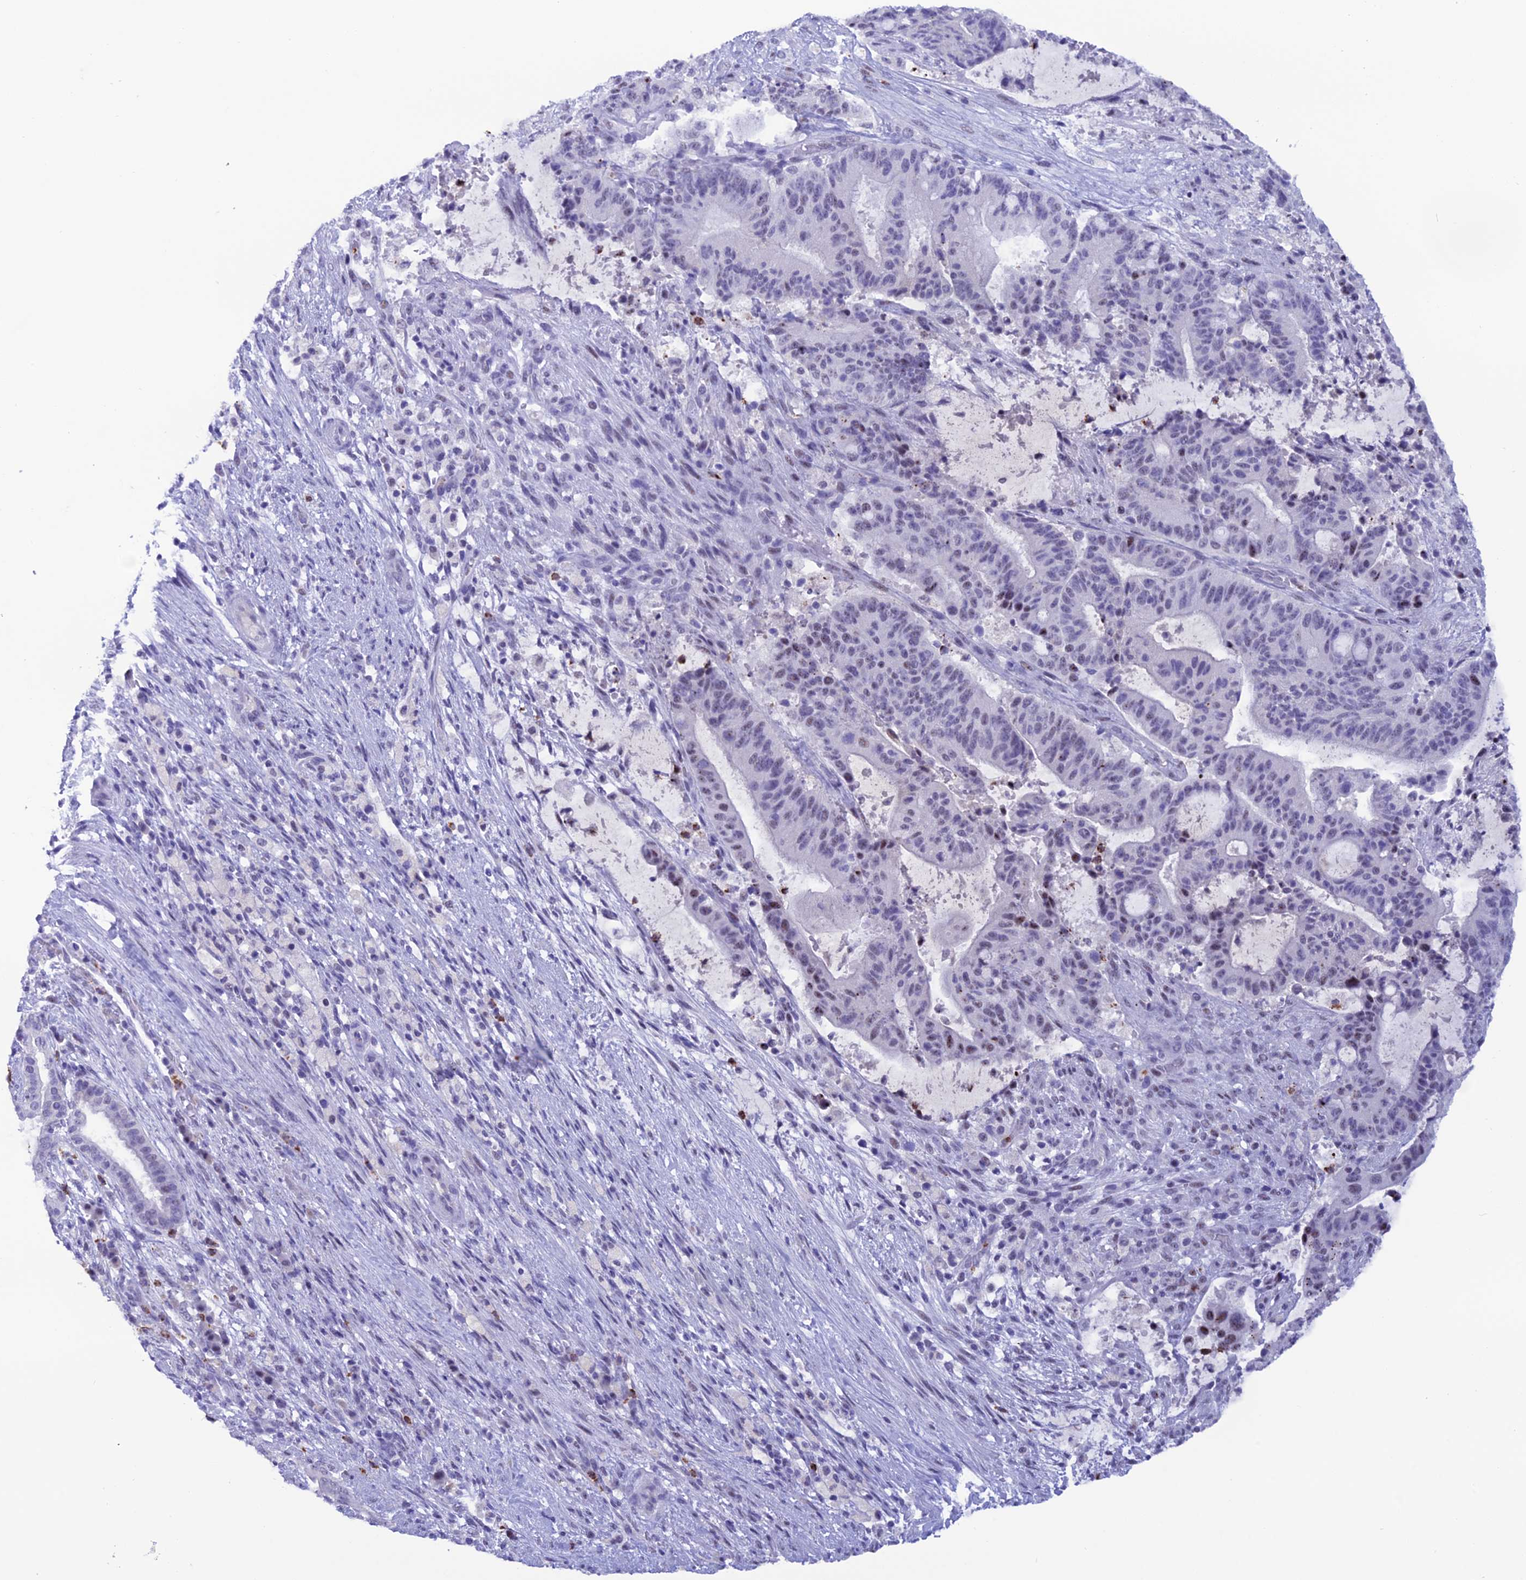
{"staining": {"intensity": "negative", "quantity": "none", "location": "none"}, "tissue": "liver cancer", "cell_type": "Tumor cells", "image_type": "cancer", "snomed": [{"axis": "morphology", "description": "Normal tissue, NOS"}, {"axis": "morphology", "description": "Cholangiocarcinoma"}, {"axis": "topography", "description": "Liver"}, {"axis": "topography", "description": "Peripheral nerve tissue"}], "caption": "There is no significant staining in tumor cells of liver cancer.", "gene": "MFSD2B", "patient": {"sex": "female", "age": 73}}